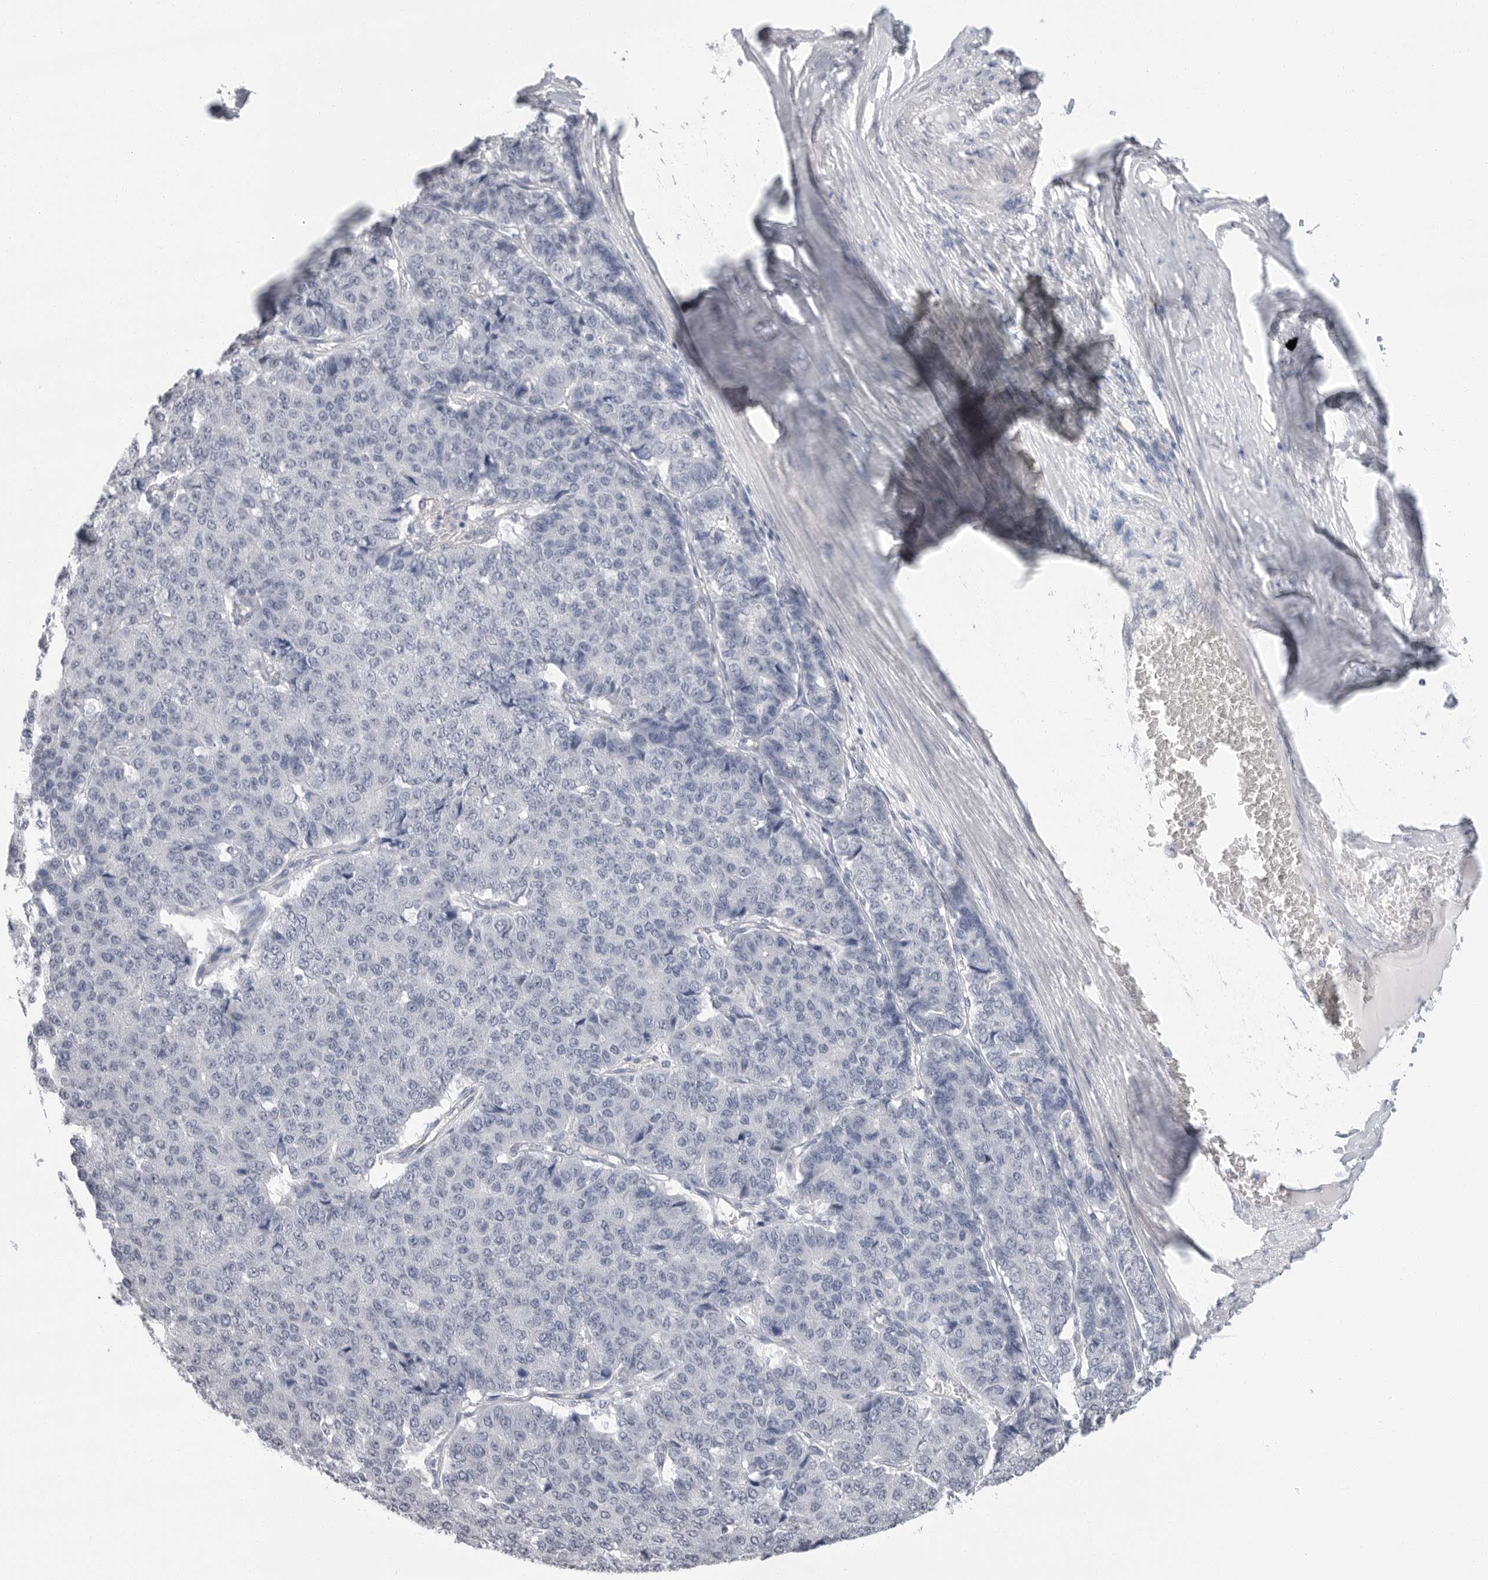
{"staining": {"intensity": "negative", "quantity": "none", "location": "none"}, "tissue": "pancreatic cancer", "cell_type": "Tumor cells", "image_type": "cancer", "snomed": [{"axis": "morphology", "description": "Adenocarcinoma, NOS"}, {"axis": "topography", "description": "Pancreas"}], "caption": "IHC image of neoplastic tissue: pancreatic cancer (adenocarcinoma) stained with DAB reveals no significant protein expression in tumor cells.", "gene": "ARHGEF10", "patient": {"sex": "male", "age": 50}}